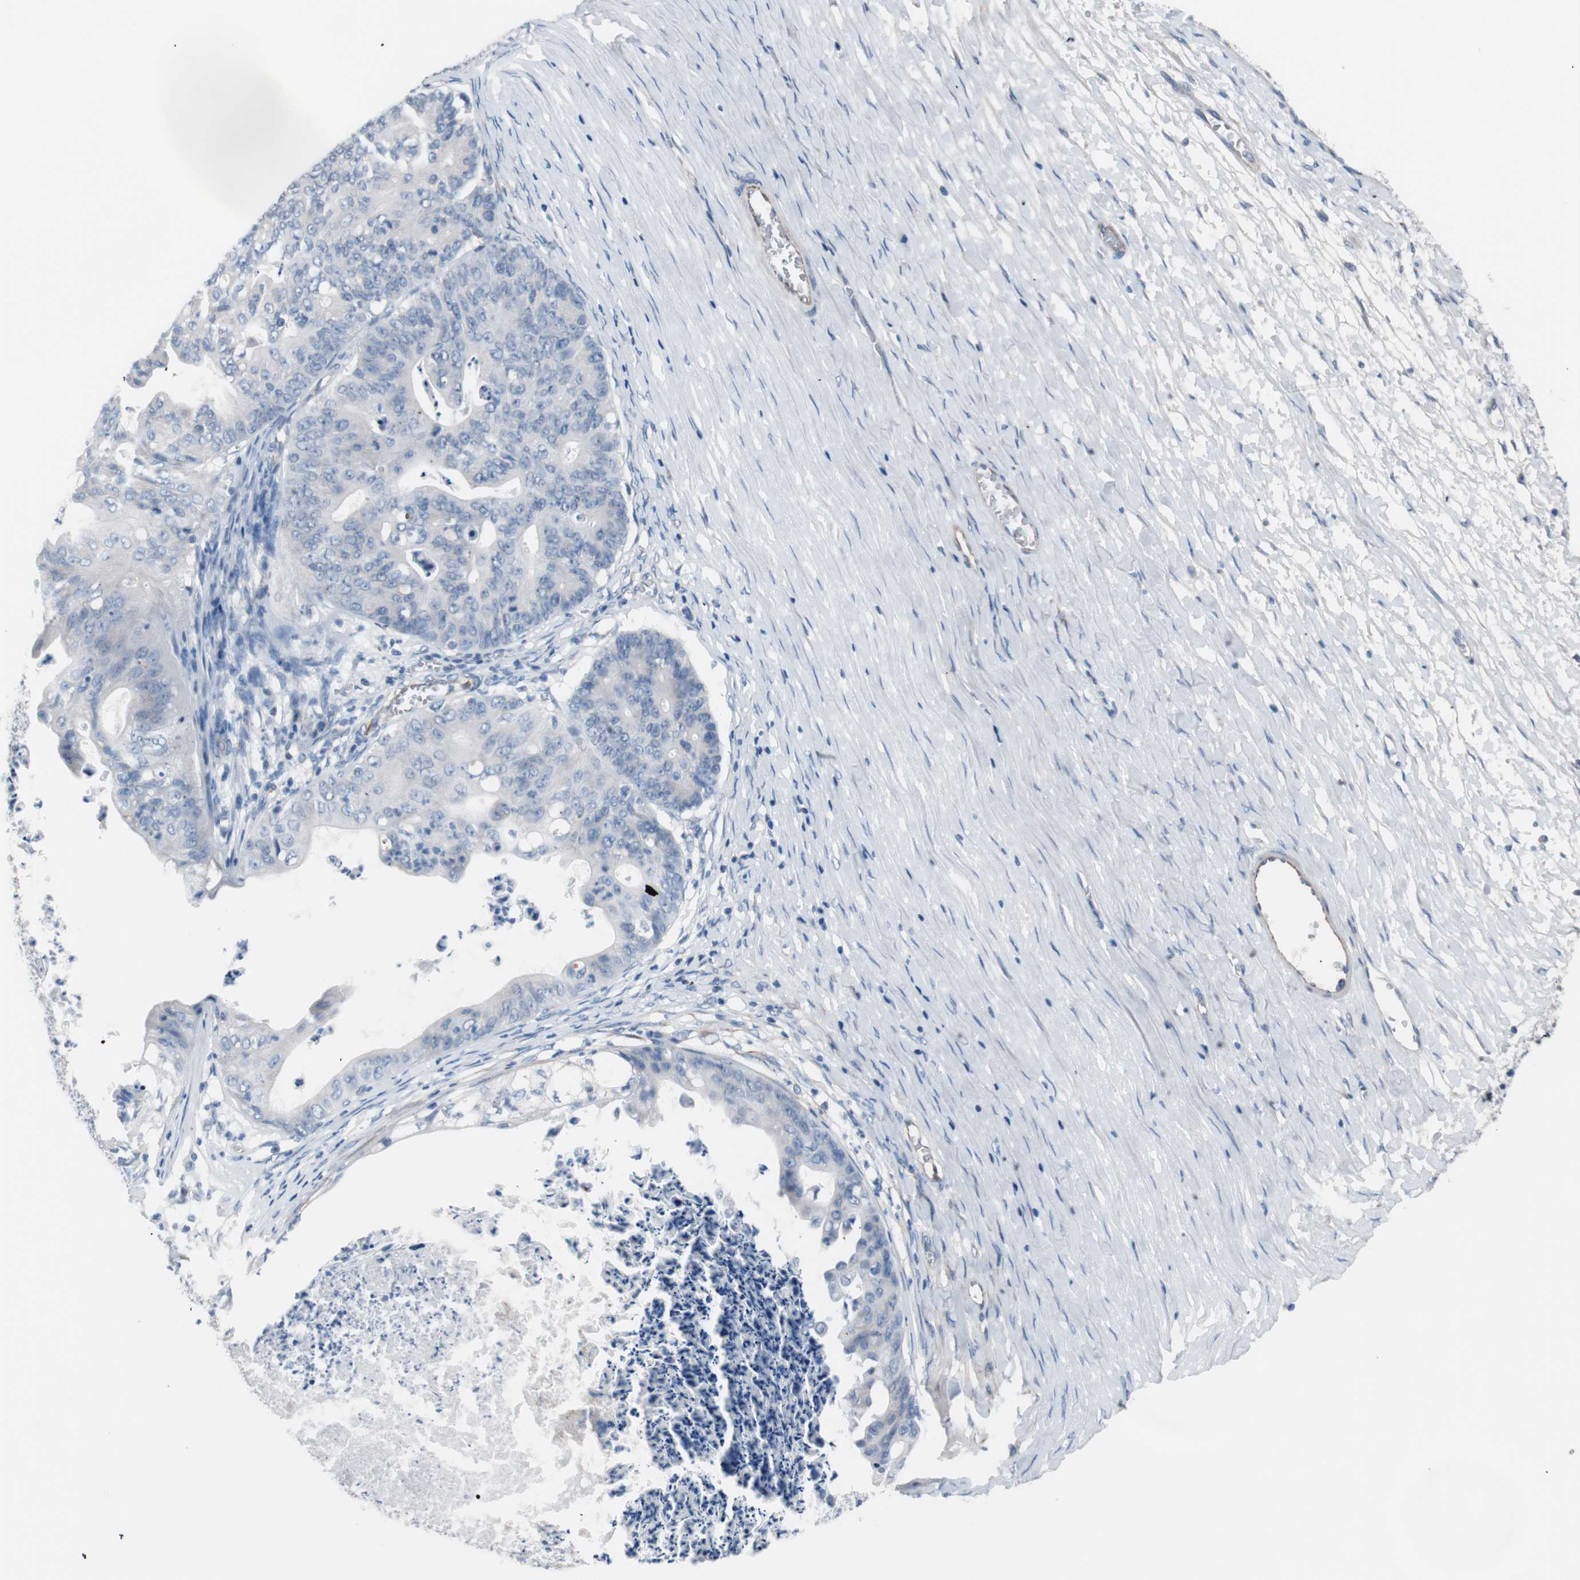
{"staining": {"intensity": "negative", "quantity": "none", "location": "none"}, "tissue": "ovarian cancer", "cell_type": "Tumor cells", "image_type": "cancer", "snomed": [{"axis": "morphology", "description": "Cystadenocarcinoma, mucinous, NOS"}, {"axis": "topography", "description": "Ovary"}], "caption": "Immunohistochemistry of human ovarian cancer demonstrates no staining in tumor cells.", "gene": "ULBP1", "patient": {"sex": "female", "age": 37}}